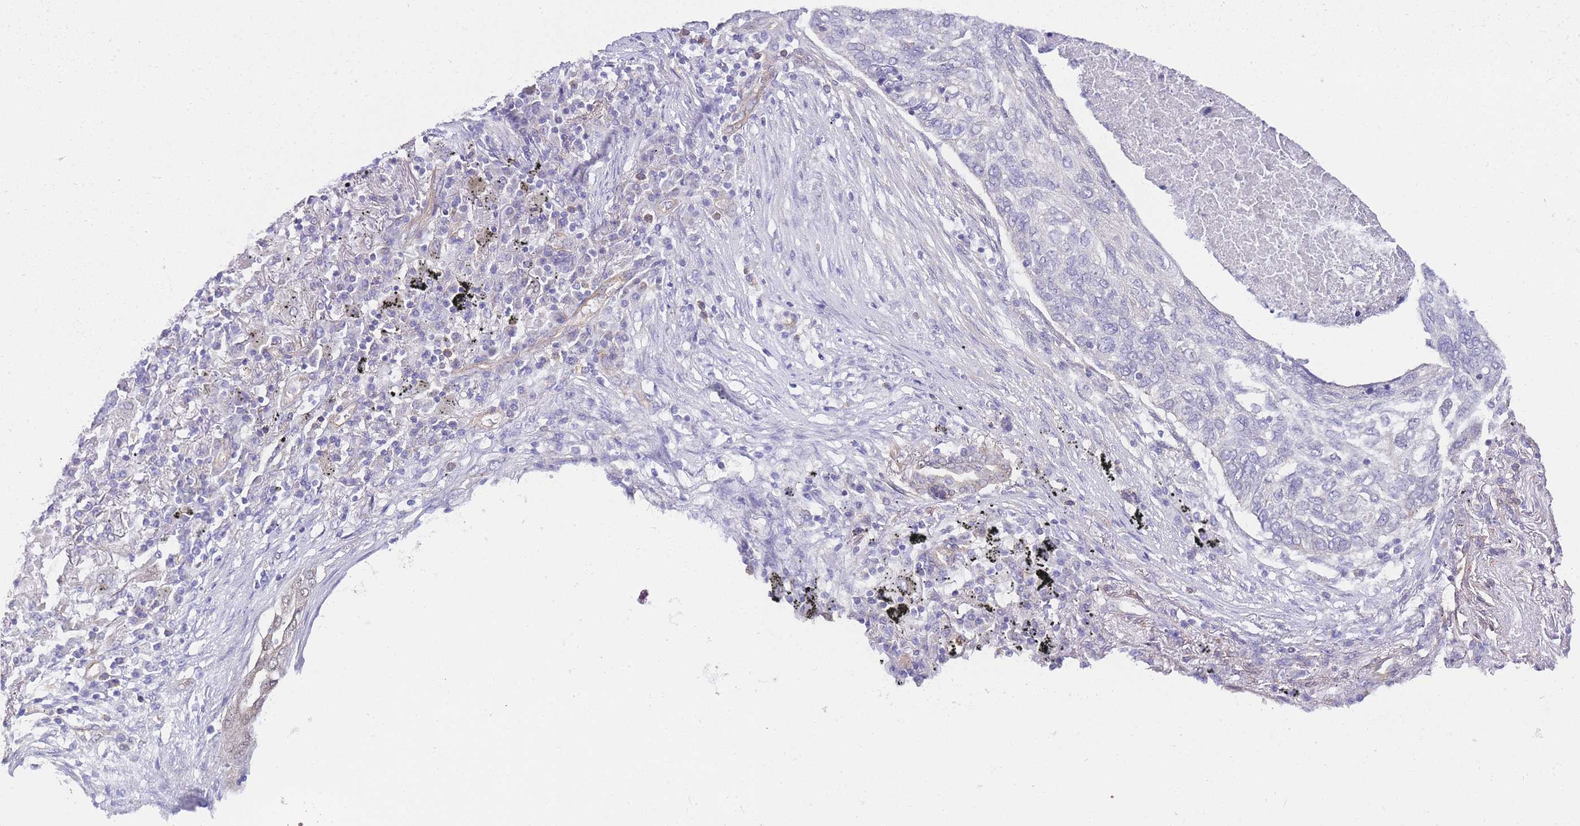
{"staining": {"intensity": "negative", "quantity": "none", "location": "none"}, "tissue": "lung cancer", "cell_type": "Tumor cells", "image_type": "cancer", "snomed": [{"axis": "morphology", "description": "Squamous cell carcinoma, NOS"}, {"axis": "topography", "description": "Lung"}], "caption": "The photomicrograph displays no significant staining in tumor cells of lung cancer.", "gene": "PDCD7", "patient": {"sex": "female", "age": 63}}